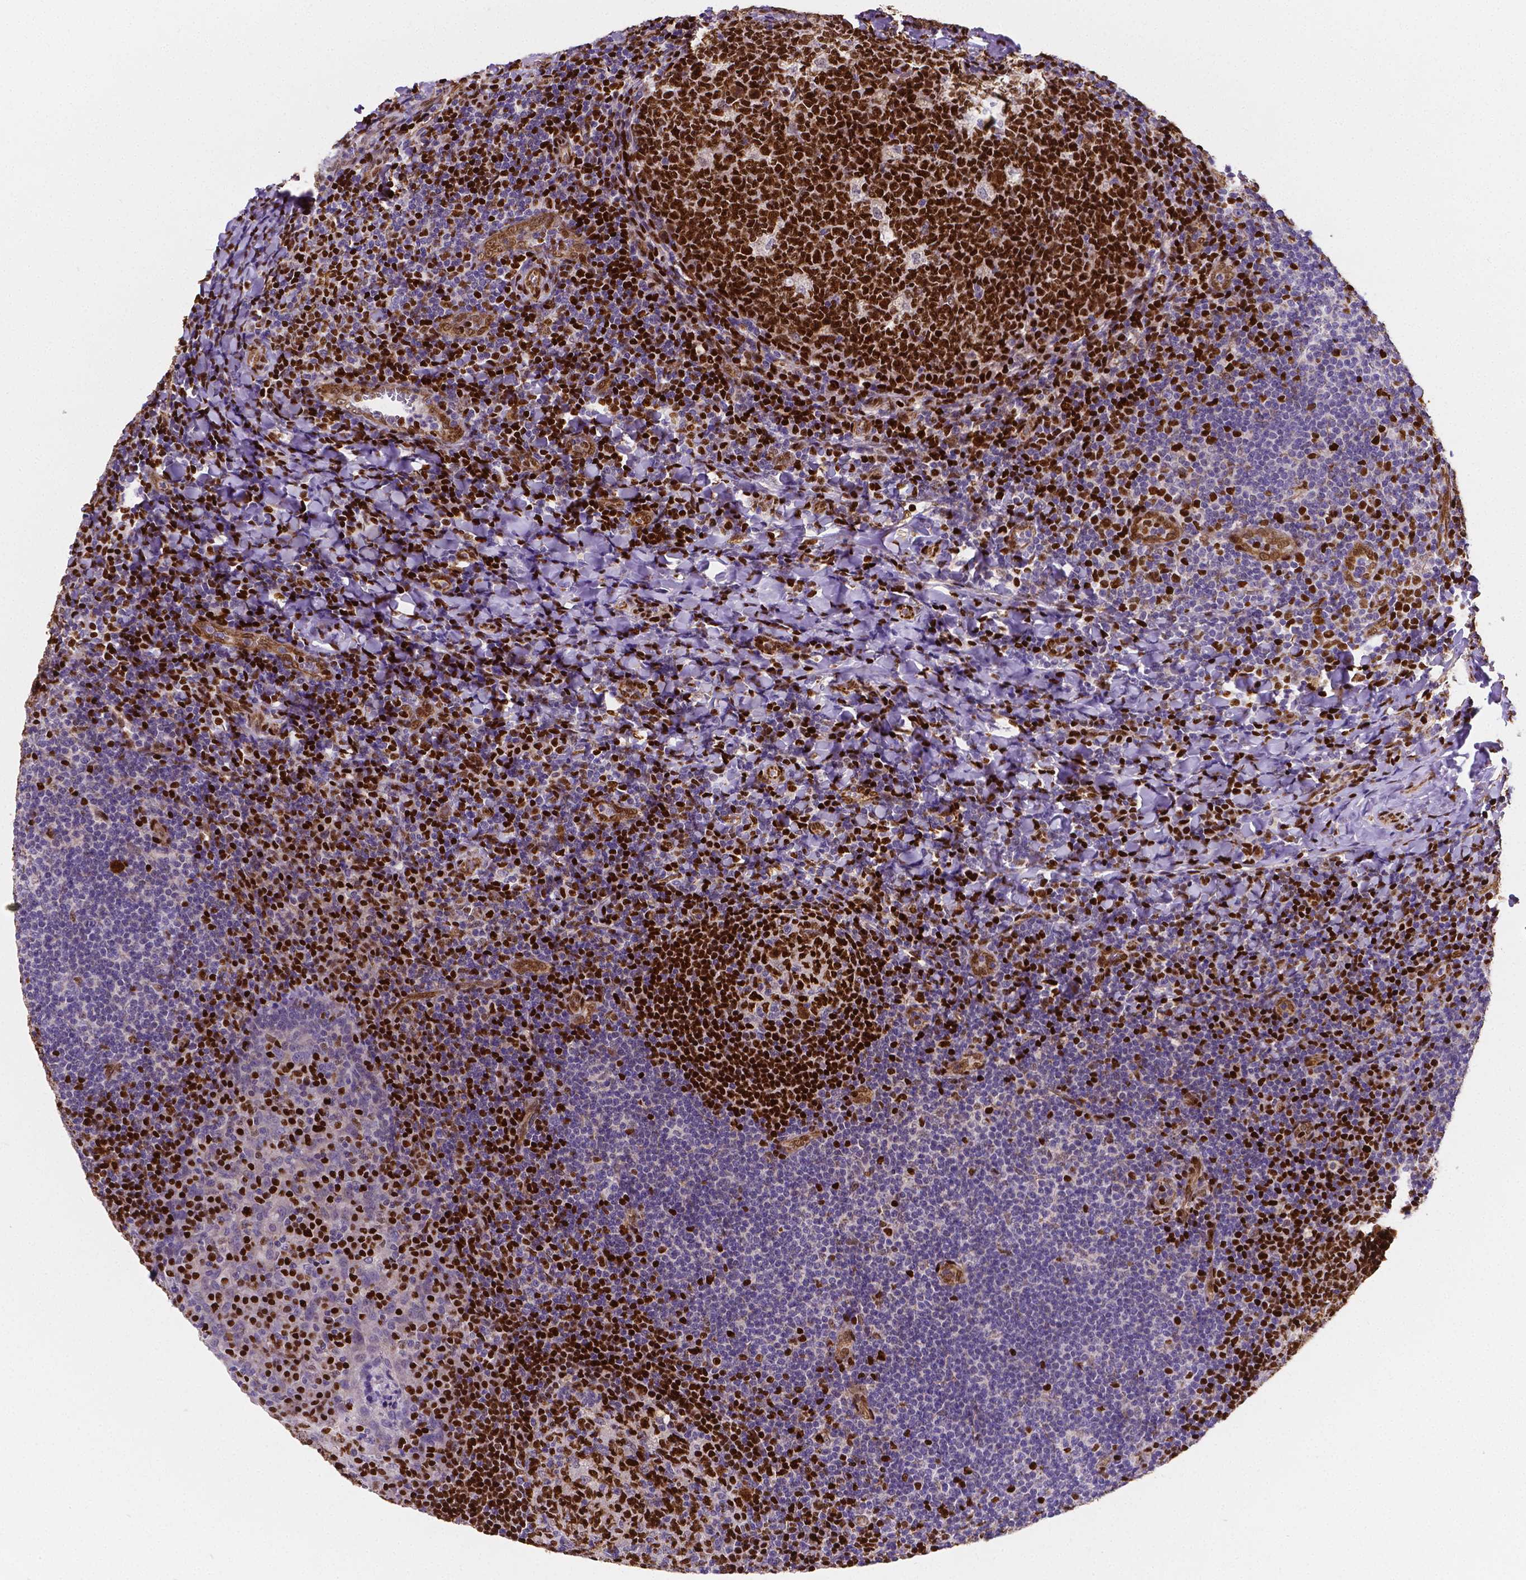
{"staining": {"intensity": "strong", "quantity": ">75%", "location": "nuclear"}, "tissue": "tonsil", "cell_type": "Germinal center cells", "image_type": "normal", "snomed": [{"axis": "morphology", "description": "Normal tissue, NOS"}, {"axis": "topography", "description": "Tonsil"}], "caption": "Tonsil stained with immunohistochemistry (IHC) shows strong nuclear expression in approximately >75% of germinal center cells. Immunohistochemistry (ihc) stains the protein in brown and the nuclei are stained blue.", "gene": "MEF2C", "patient": {"sex": "male", "age": 17}}